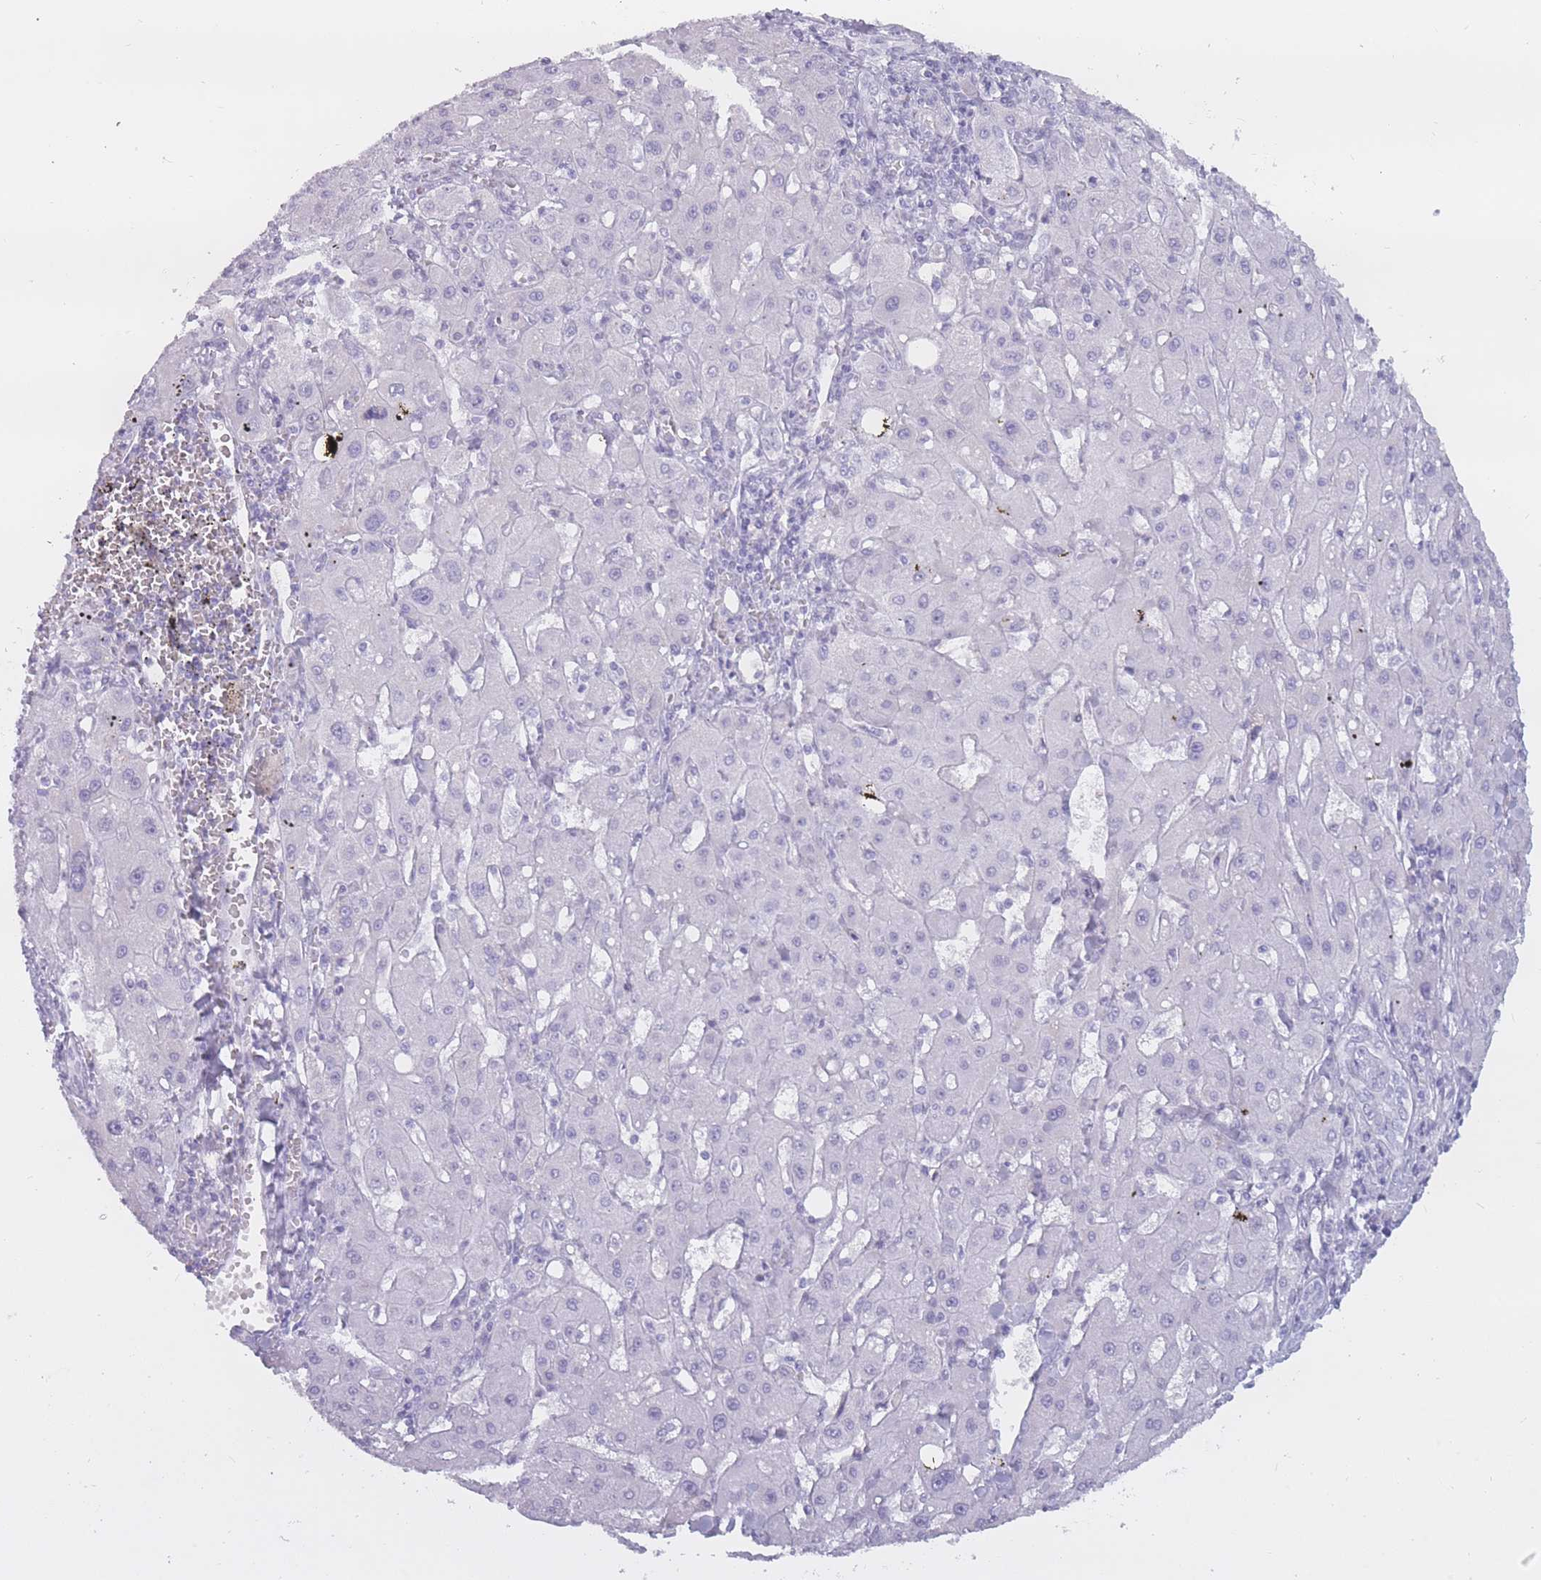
{"staining": {"intensity": "negative", "quantity": "none", "location": "none"}, "tissue": "liver cancer", "cell_type": "Tumor cells", "image_type": "cancer", "snomed": [{"axis": "morphology", "description": "Carcinoma, Hepatocellular, NOS"}, {"axis": "topography", "description": "Liver"}], "caption": "Photomicrograph shows no significant protein expression in tumor cells of liver hepatocellular carcinoma. (Immunohistochemistry, brightfield microscopy, high magnification).", "gene": "PNMA3", "patient": {"sex": "male", "age": 72}}